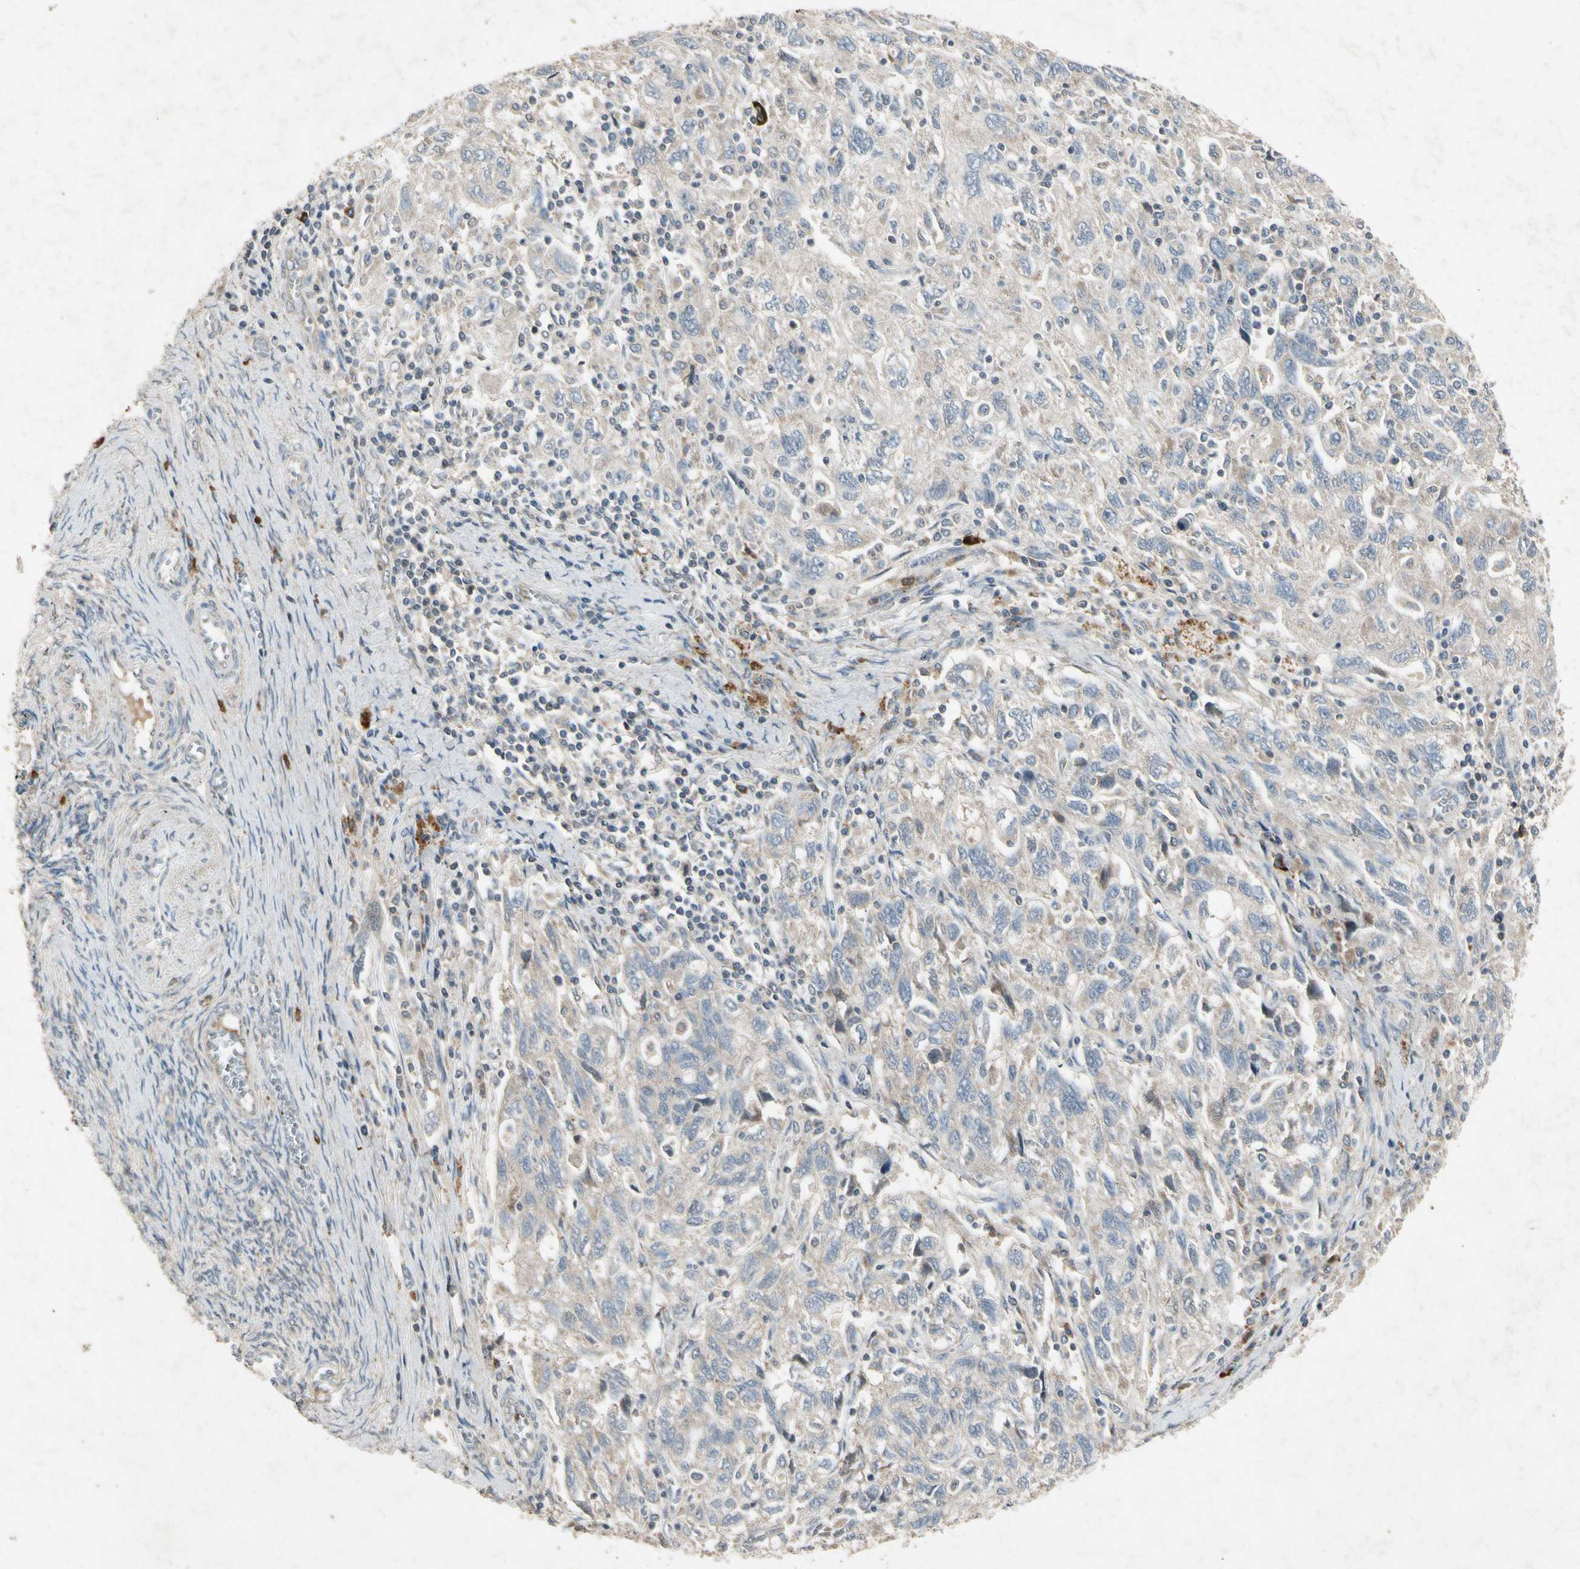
{"staining": {"intensity": "weak", "quantity": "25%-75%", "location": "cytoplasmic/membranous"}, "tissue": "ovarian cancer", "cell_type": "Tumor cells", "image_type": "cancer", "snomed": [{"axis": "morphology", "description": "Carcinoma, NOS"}, {"axis": "morphology", "description": "Cystadenocarcinoma, serous, NOS"}, {"axis": "topography", "description": "Ovary"}], "caption": "This image shows IHC staining of ovarian serous cystadenocarcinoma, with low weak cytoplasmic/membranous expression in approximately 25%-75% of tumor cells.", "gene": "GPLD1", "patient": {"sex": "female", "age": 69}}